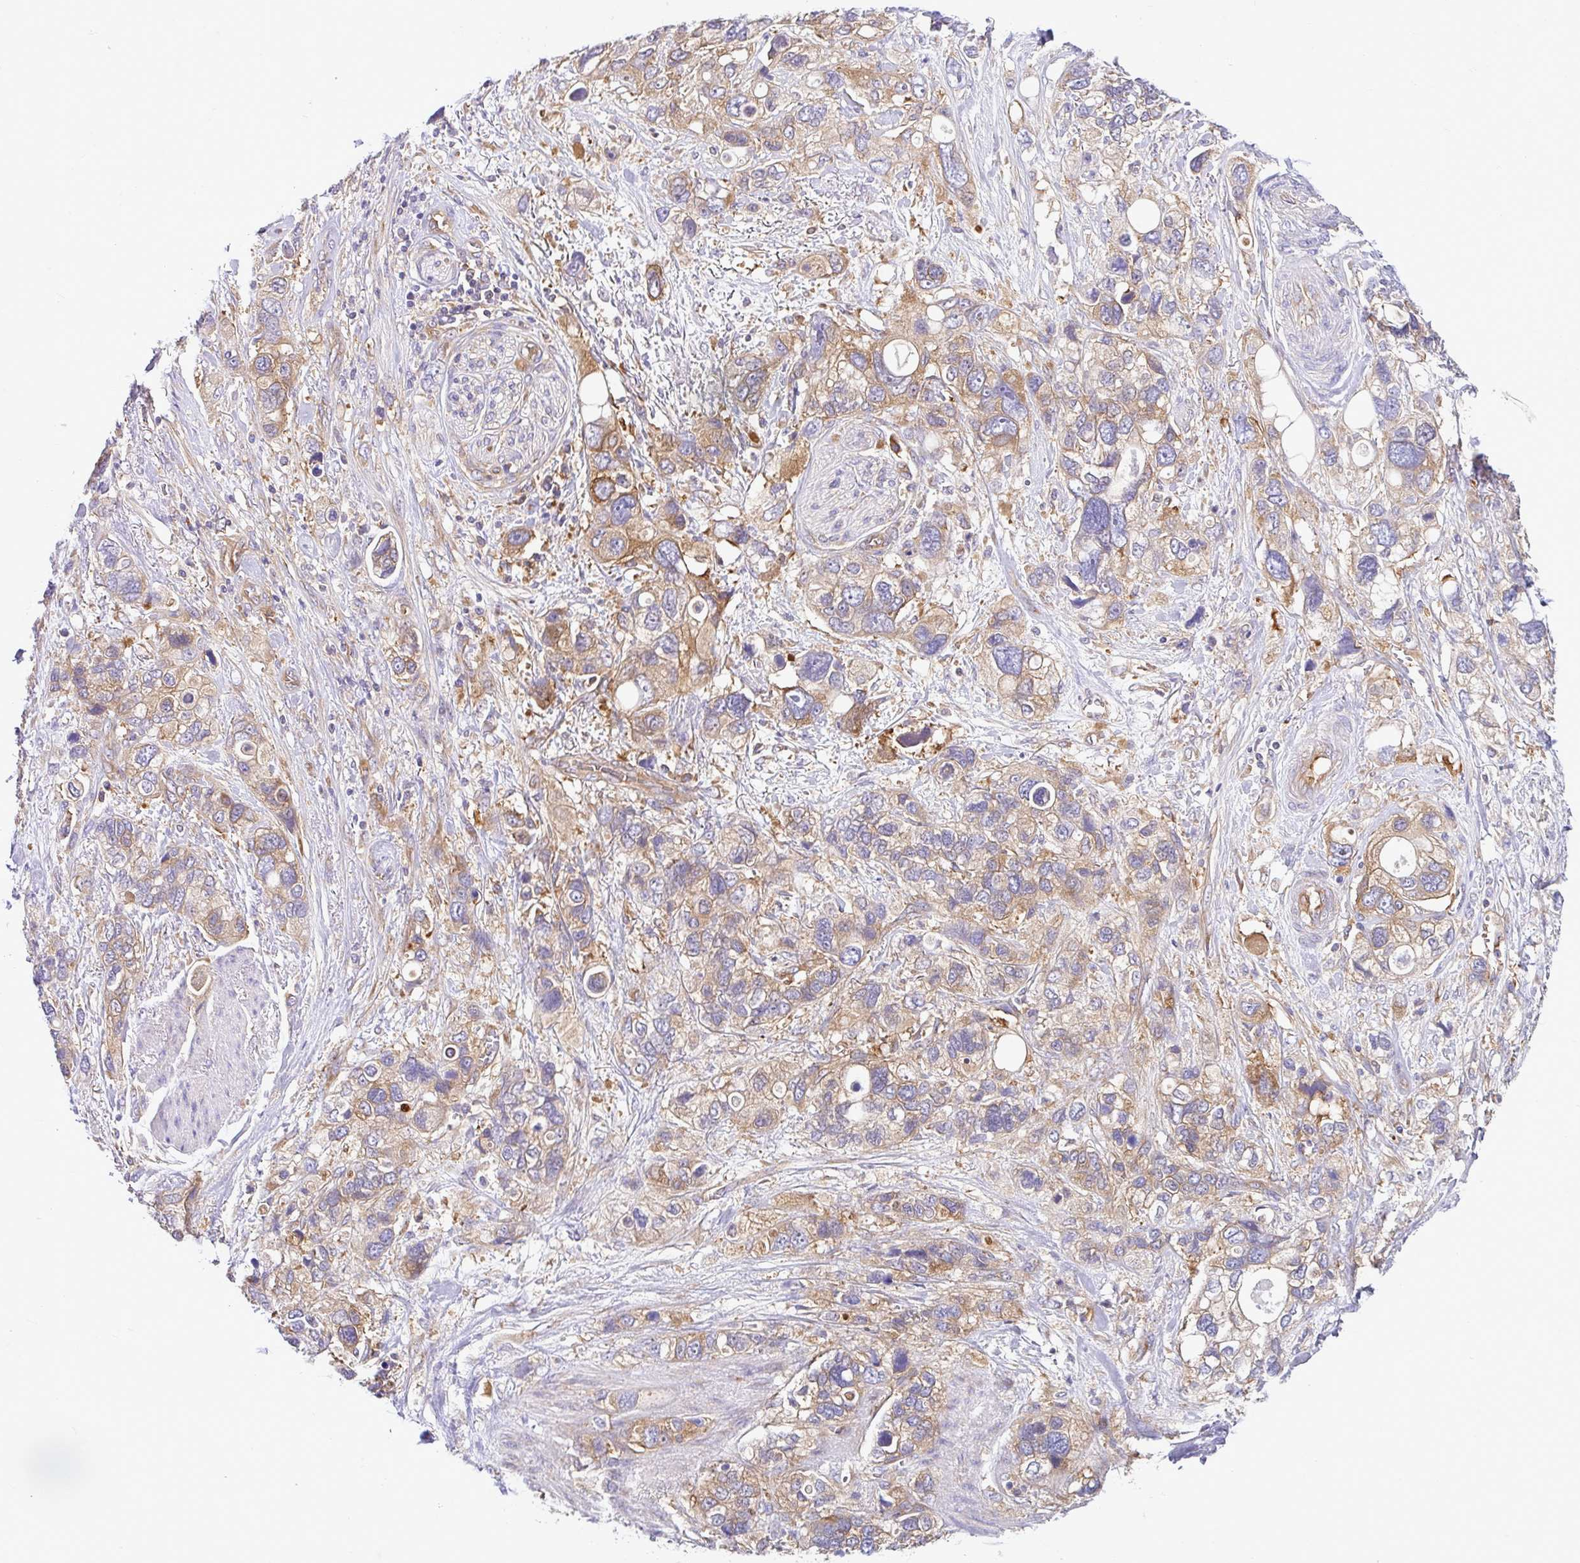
{"staining": {"intensity": "moderate", "quantity": "25%-75%", "location": "cytoplasmic/membranous"}, "tissue": "stomach cancer", "cell_type": "Tumor cells", "image_type": "cancer", "snomed": [{"axis": "morphology", "description": "Adenocarcinoma, NOS"}, {"axis": "topography", "description": "Stomach, upper"}], "caption": "Immunohistochemical staining of human stomach cancer reveals medium levels of moderate cytoplasmic/membranous protein positivity in approximately 25%-75% of tumor cells. The protein is shown in brown color, while the nuclei are stained blue.", "gene": "LARS1", "patient": {"sex": "female", "age": 81}}